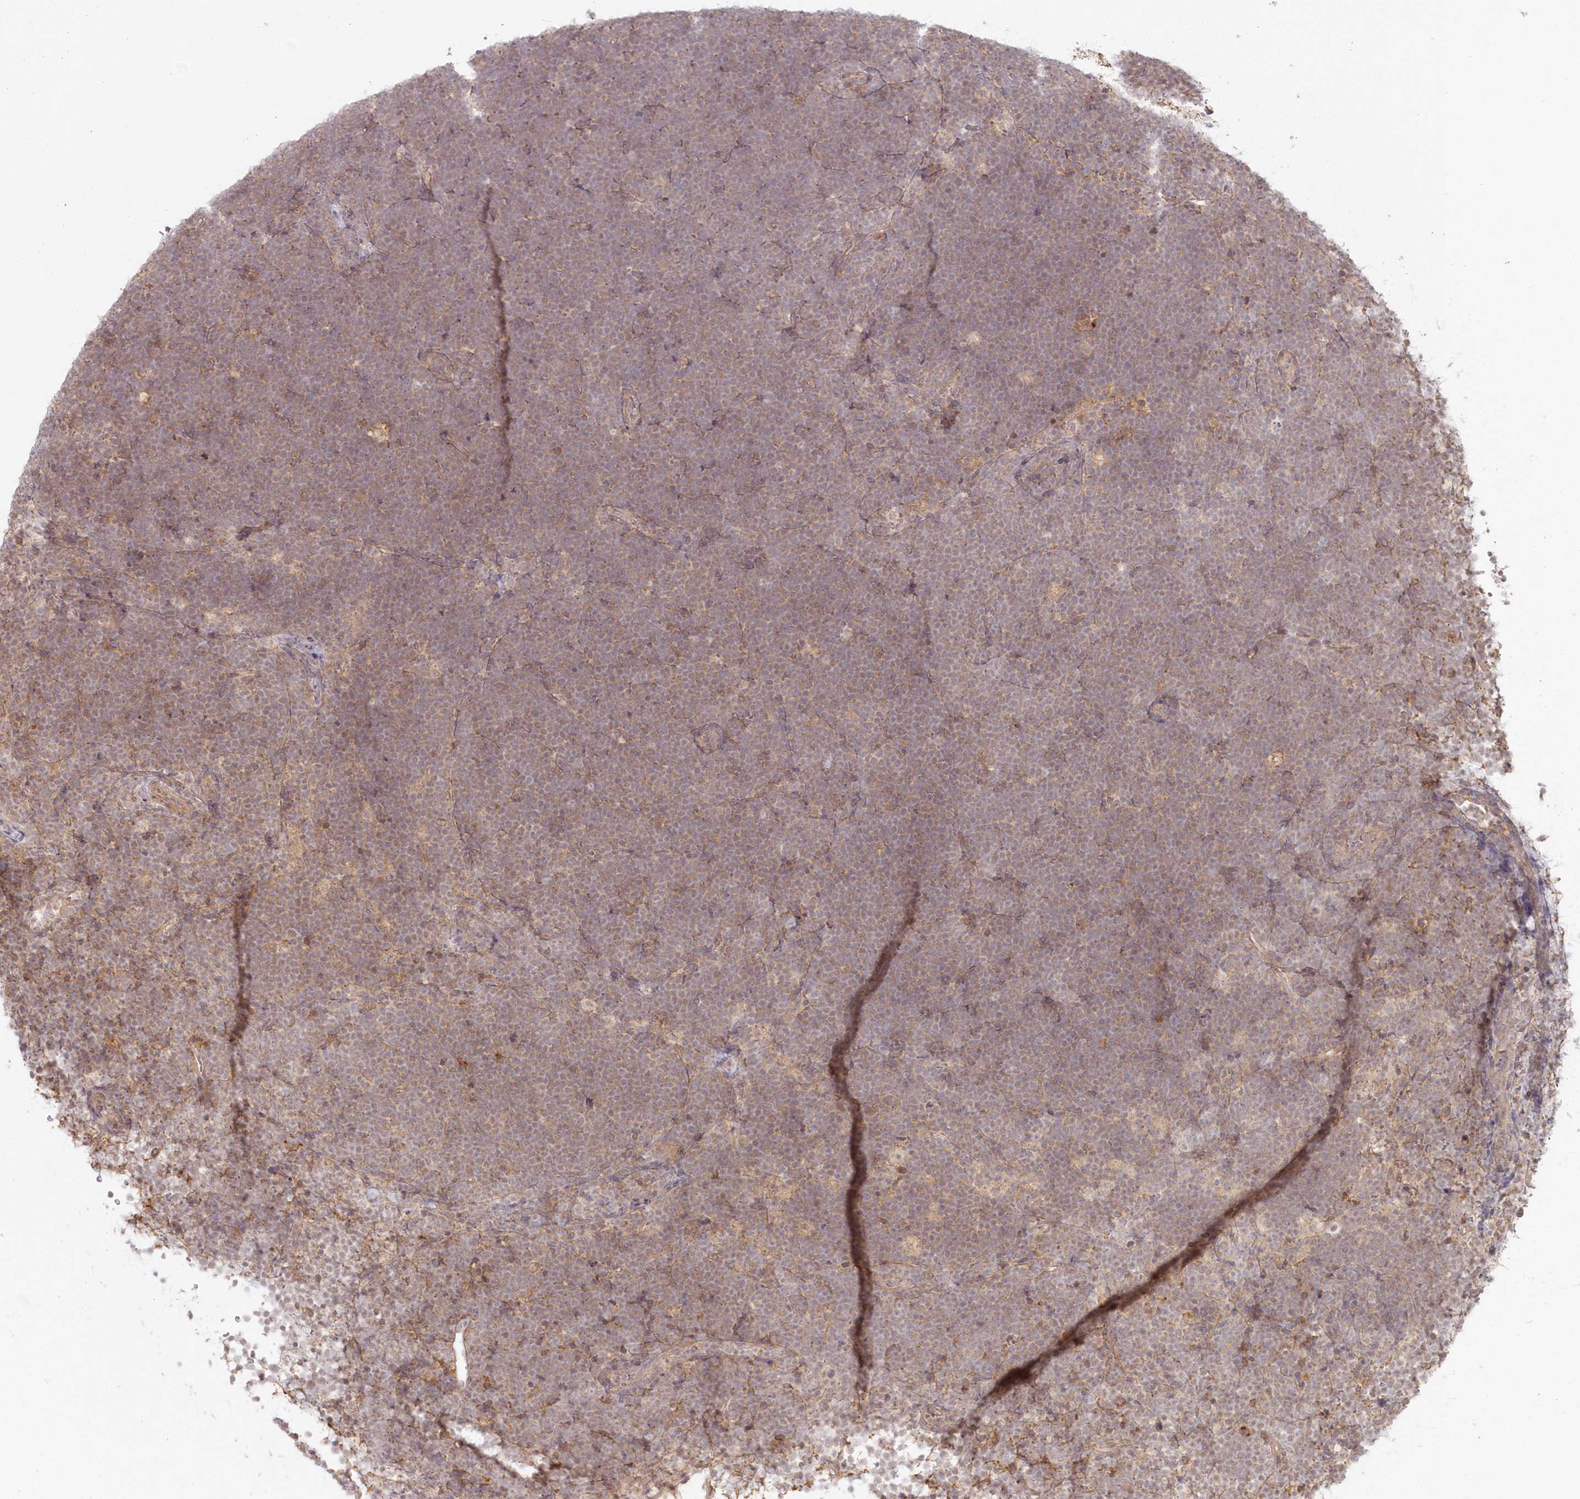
{"staining": {"intensity": "weak", "quantity": "25%-75%", "location": "cytoplasmic/membranous"}, "tissue": "lymphoma", "cell_type": "Tumor cells", "image_type": "cancer", "snomed": [{"axis": "morphology", "description": "Malignant lymphoma, non-Hodgkin's type, High grade"}, {"axis": "topography", "description": "Lymph node"}], "caption": "The immunohistochemical stain shows weak cytoplasmic/membranous staining in tumor cells of high-grade malignant lymphoma, non-Hodgkin's type tissue.", "gene": "TOGARAM2", "patient": {"sex": "male", "age": 13}}